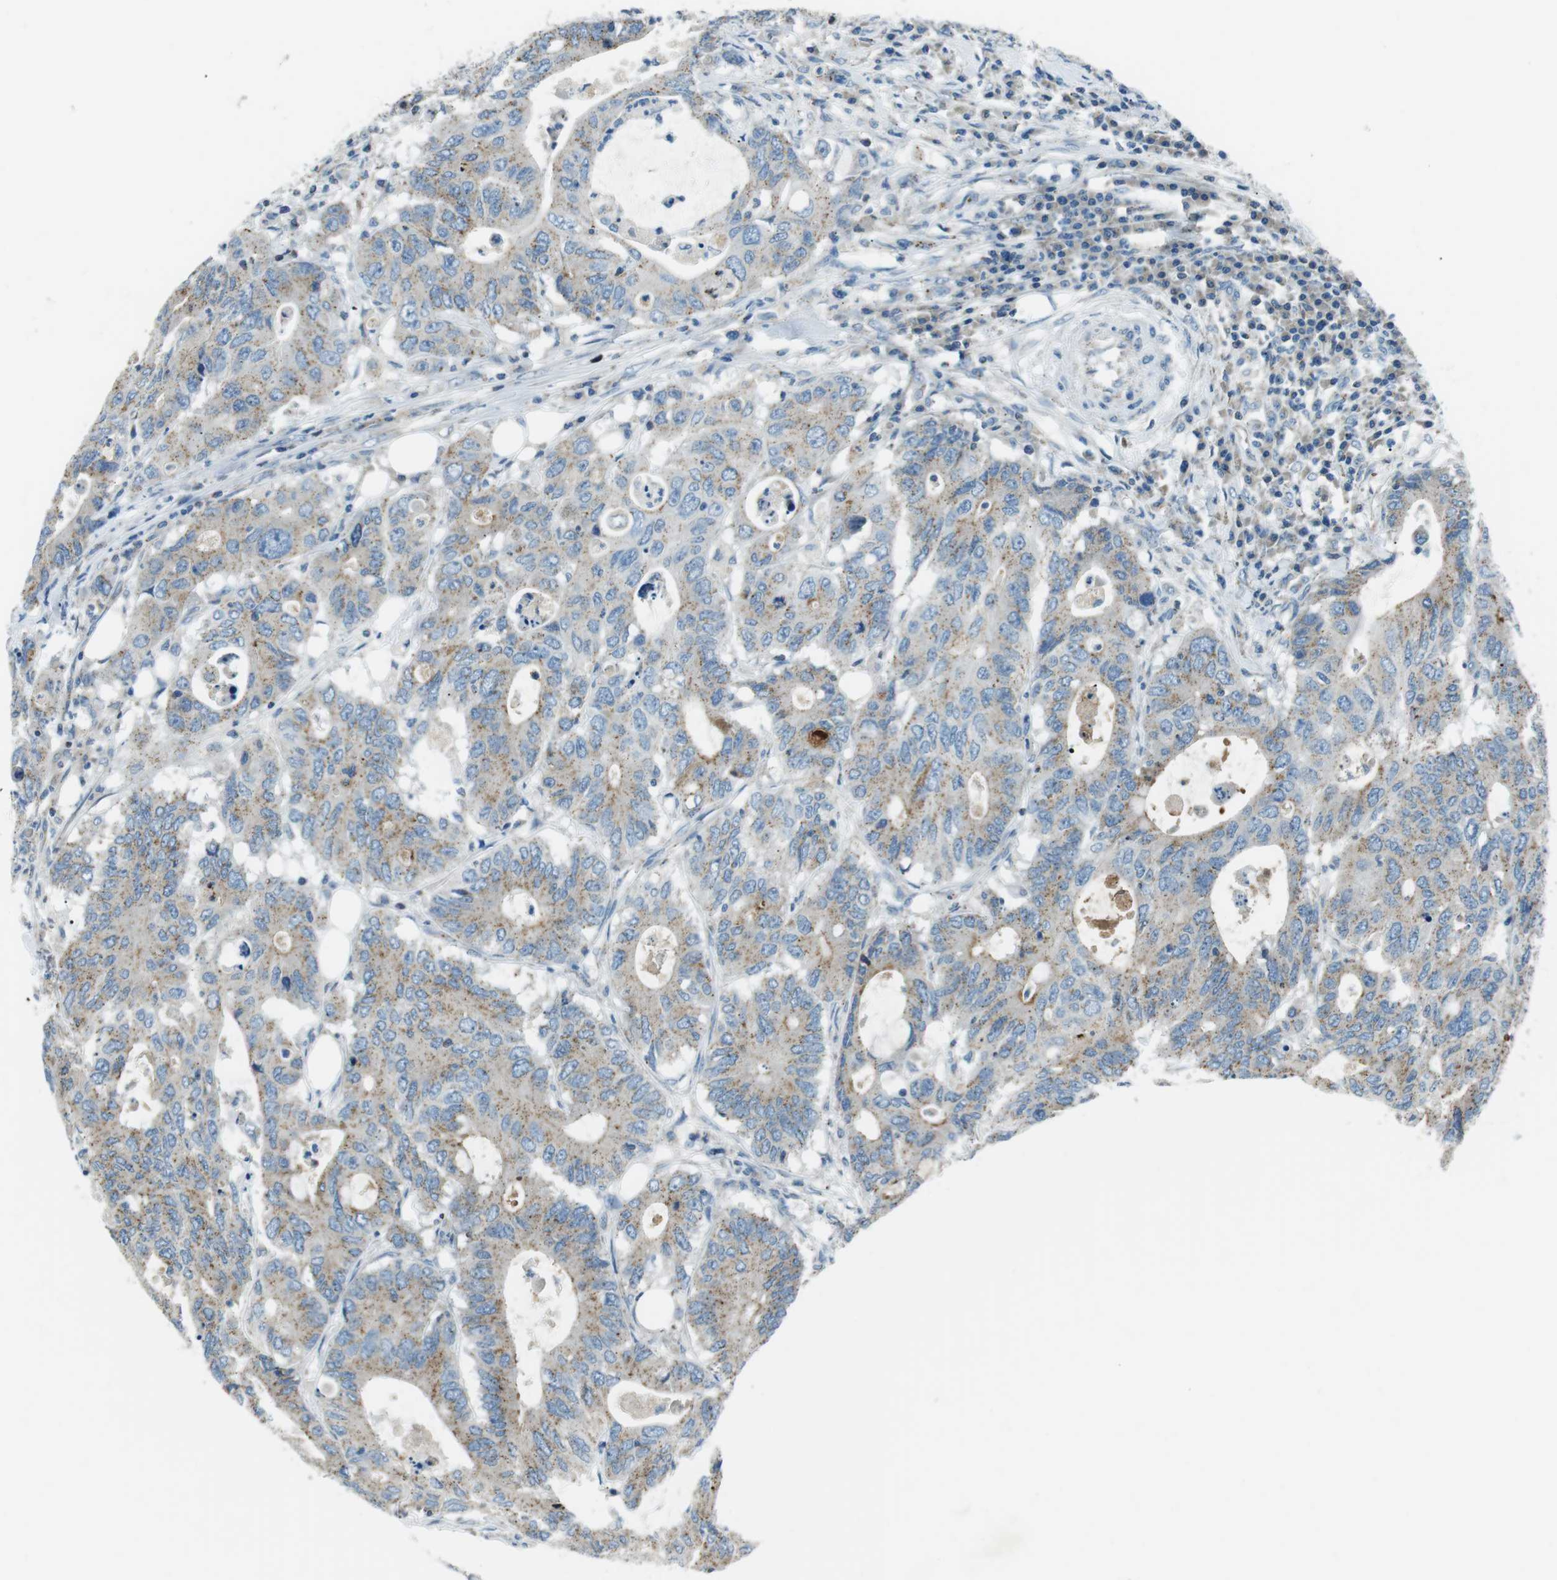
{"staining": {"intensity": "weak", "quantity": ">75%", "location": "cytoplasmic/membranous"}, "tissue": "colorectal cancer", "cell_type": "Tumor cells", "image_type": "cancer", "snomed": [{"axis": "morphology", "description": "Adenocarcinoma, NOS"}, {"axis": "topography", "description": "Colon"}], "caption": "Colorectal cancer stained with immunohistochemistry displays weak cytoplasmic/membranous staining in about >75% of tumor cells.", "gene": "FAM3B", "patient": {"sex": "male", "age": 71}}